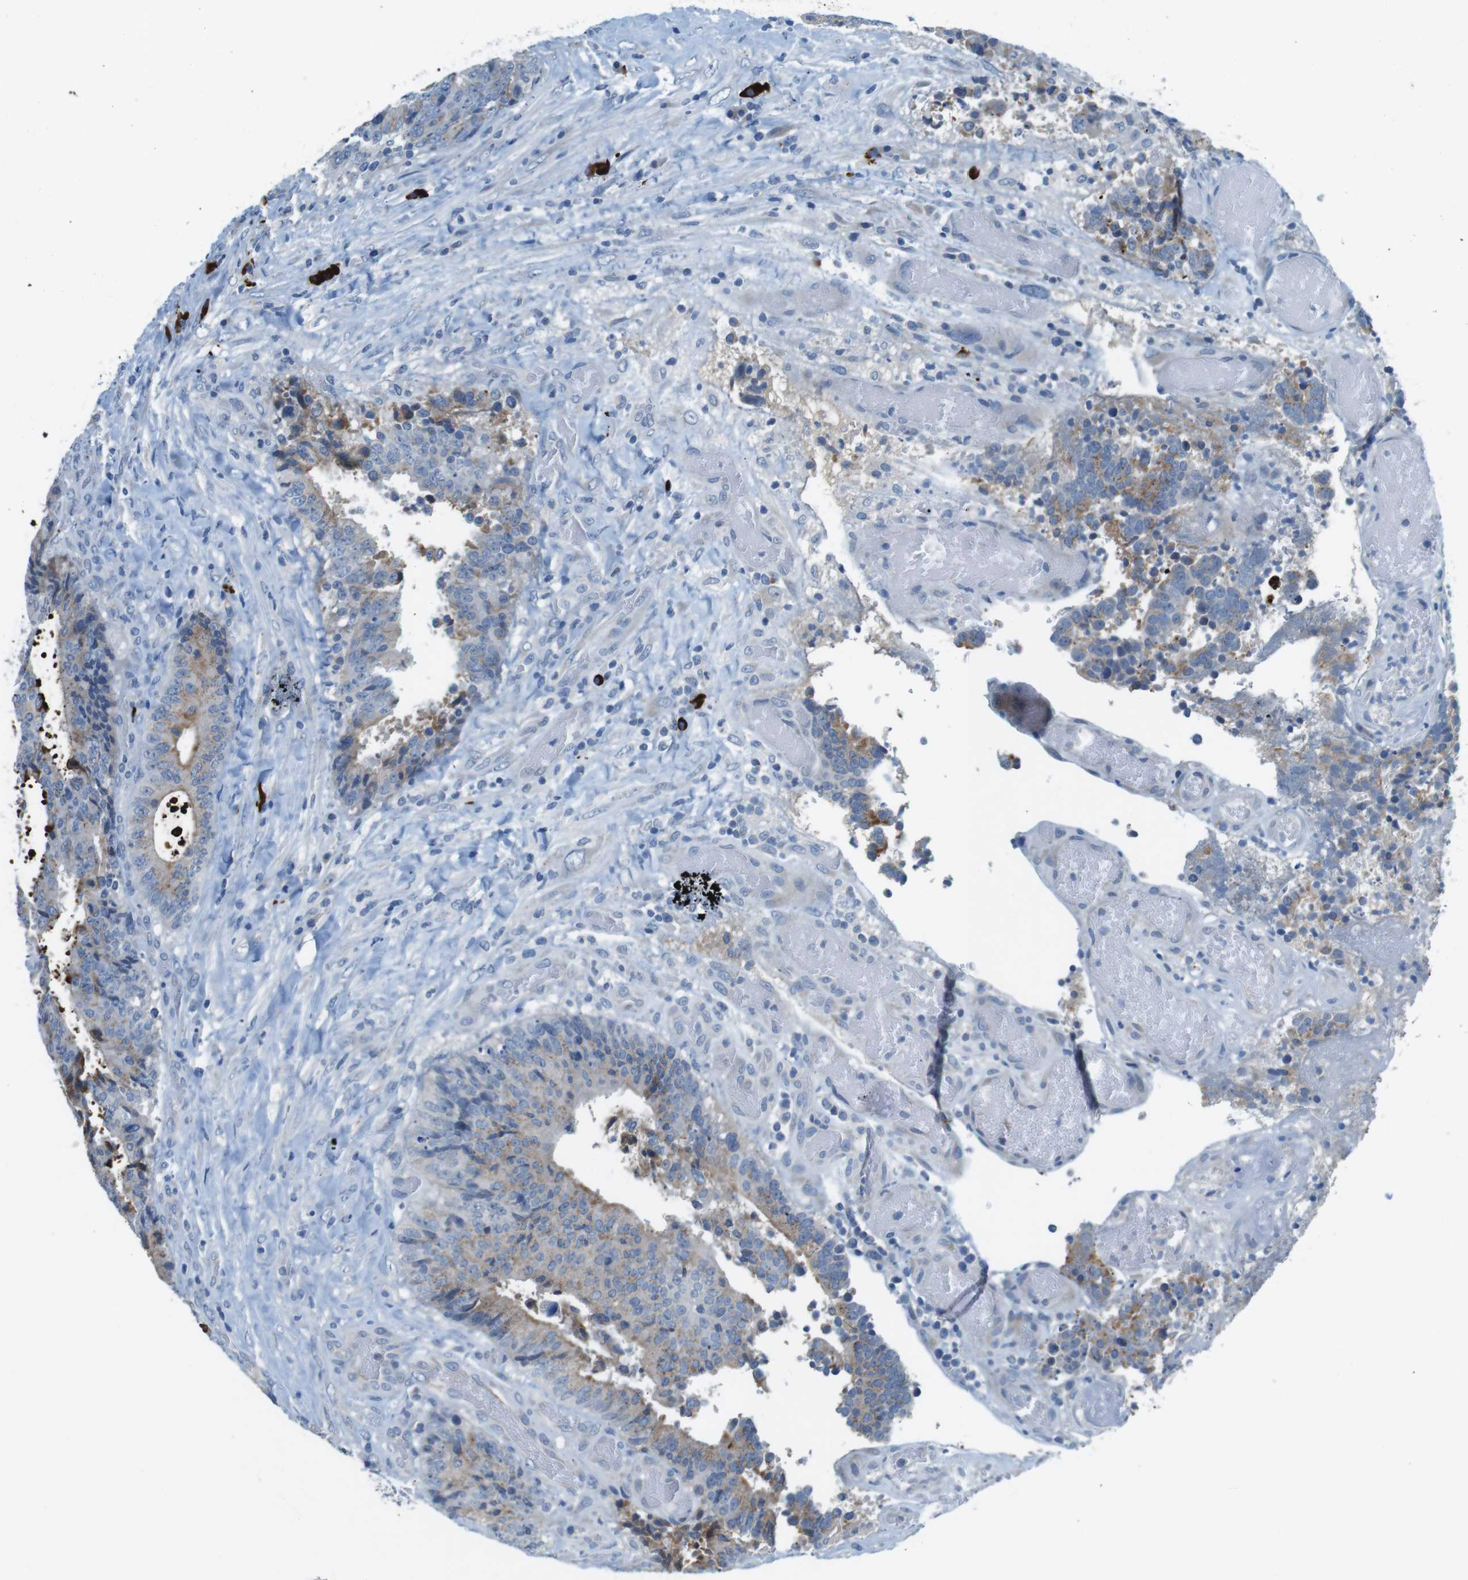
{"staining": {"intensity": "weak", "quantity": ">75%", "location": "cytoplasmic/membranous"}, "tissue": "colorectal cancer", "cell_type": "Tumor cells", "image_type": "cancer", "snomed": [{"axis": "morphology", "description": "Adenocarcinoma, NOS"}, {"axis": "topography", "description": "Rectum"}], "caption": "Protein analysis of colorectal cancer (adenocarcinoma) tissue demonstrates weak cytoplasmic/membranous positivity in about >75% of tumor cells. The staining was performed using DAB (3,3'-diaminobenzidine), with brown indicating positive protein expression. Nuclei are stained blue with hematoxylin.", "gene": "SLC35A3", "patient": {"sex": "male", "age": 72}}